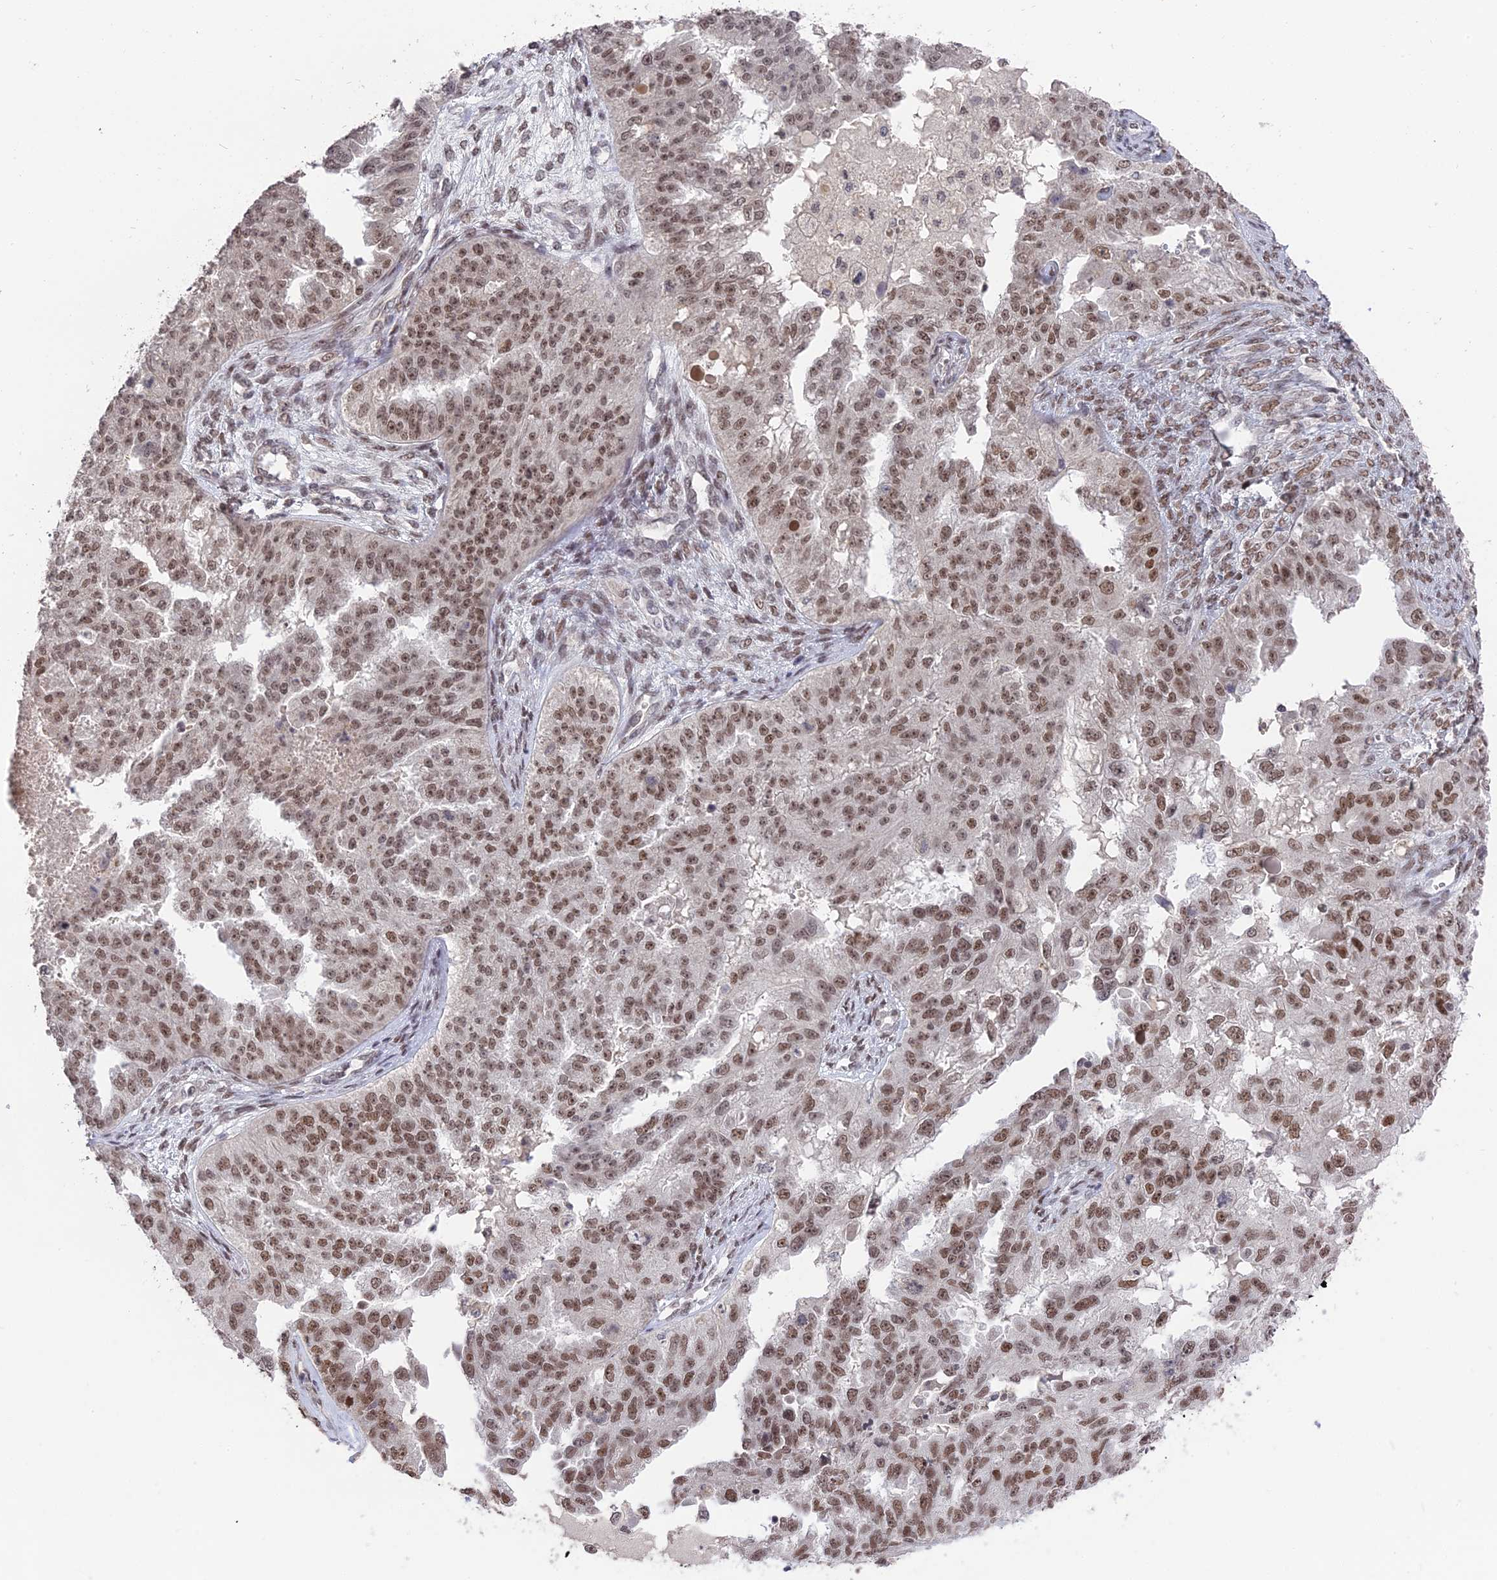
{"staining": {"intensity": "moderate", "quantity": ">75%", "location": "nuclear"}, "tissue": "ovarian cancer", "cell_type": "Tumor cells", "image_type": "cancer", "snomed": [{"axis": "morphology", "description": "Cystadenocarcinoma, serous, NOS"}, {"axis": "topography", "description": "Ovary"}], "caption": "IHC staining of ovarian serous cystadenocarcinoma, which shows medium levels of moderate nuclear expression in approximately >75% of tumor cells indicating moderate nuclear protein positivity. The staining was performed using DAB (3,3'-diaminobenzidine) (brown) for protein detection and nuclei were counterstained in hematoxylin (blue).", "gene": "NR1H3", "patient": {"sex": "female", "age": 58}}